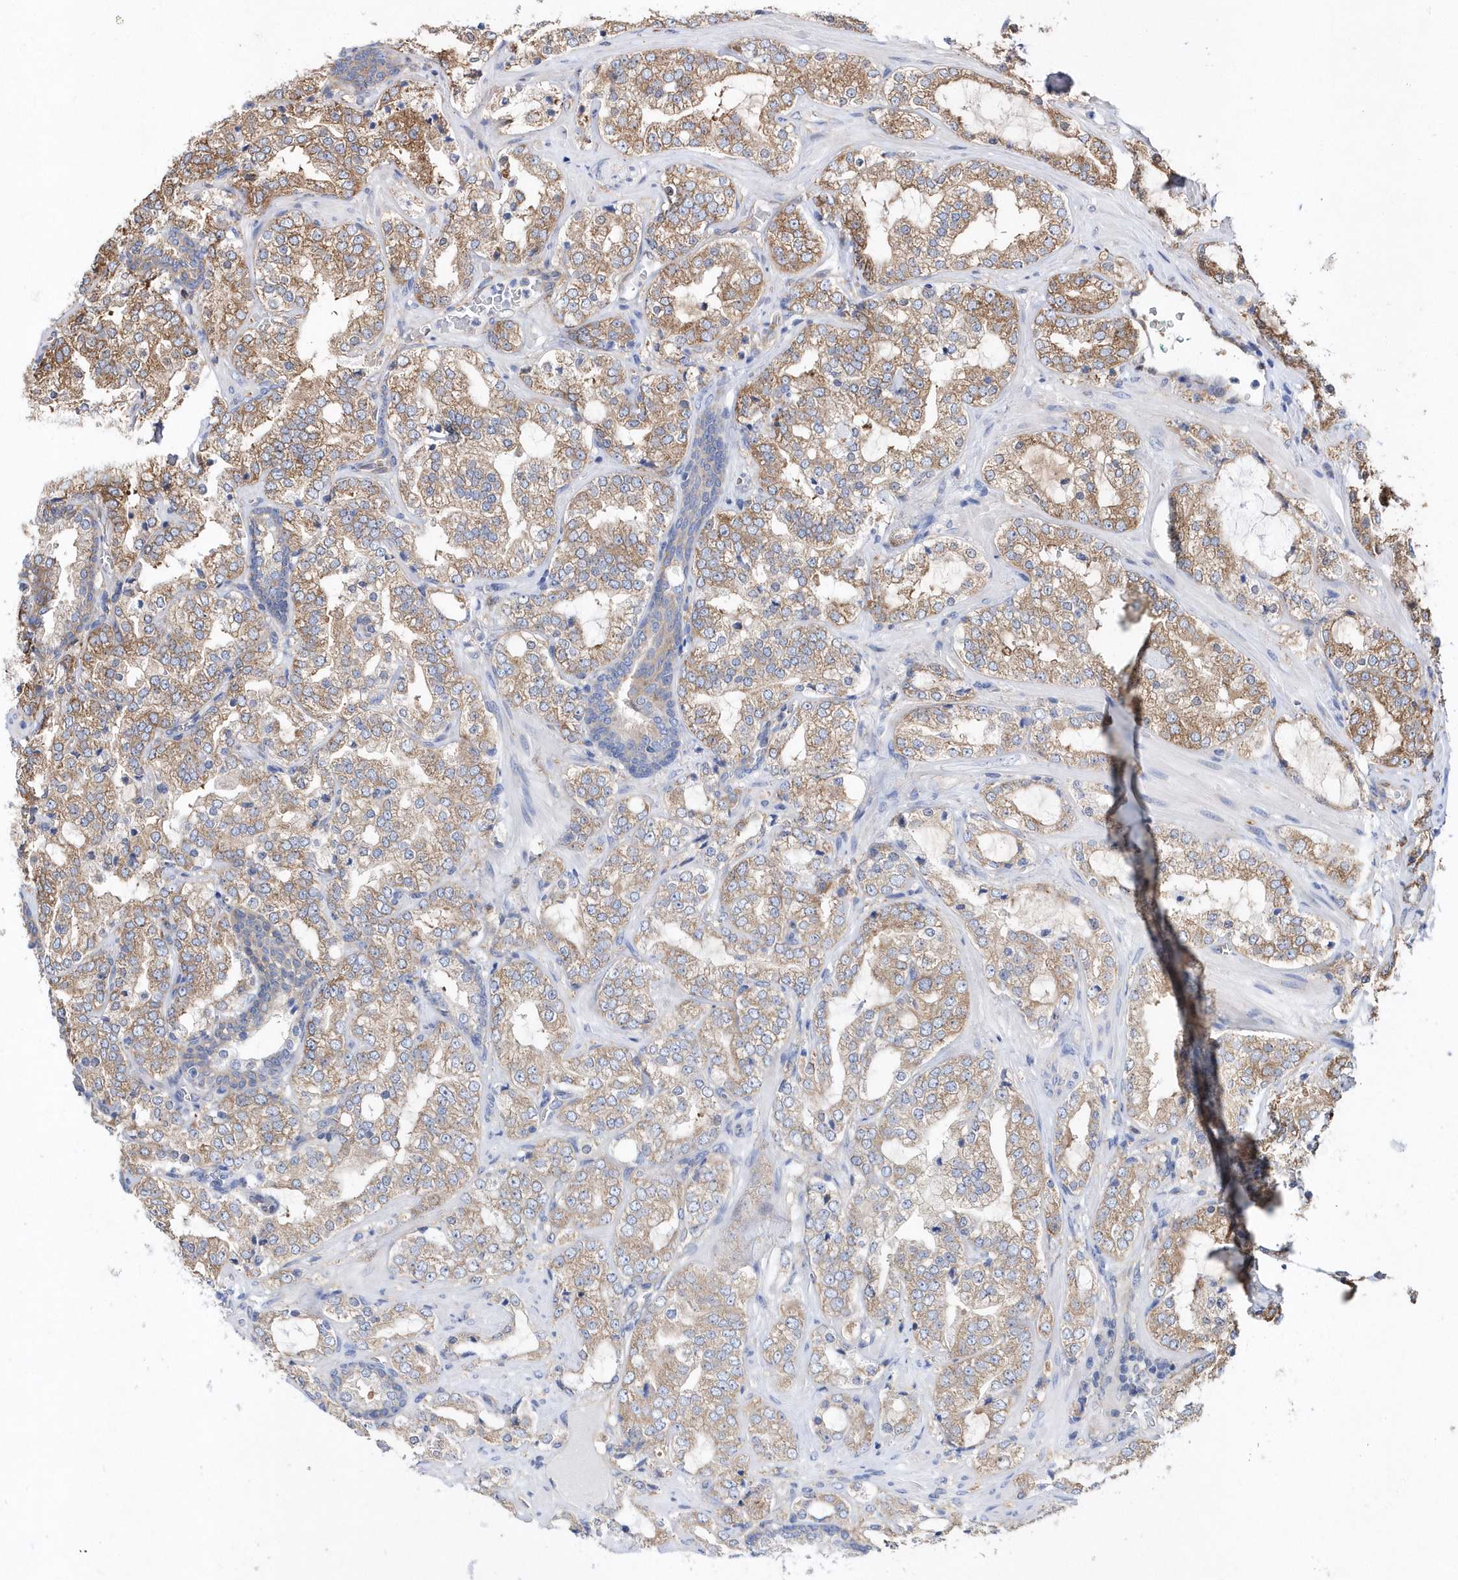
{"staining": {"intensity": "moderate", "quantity": ">75%", "location": "cytoplasmic/membranous"}, "tissue": "prostate cancer", "cell_type": "Tumor cells", "image_type": "cancer", "snomed": [{"axis": "morphology", "description": "Adenocarcinoma, High grade"}, {"axis": "topography", "description": "Prostate"}], "caption": "Human prostate cancer stained with a brown dye shows moderate cytoplasmic/membranous positive positivity in approximately >75% of tumor cells.", "gene": "JKAMP", "patient": {"sex": "male", "age": 64}}